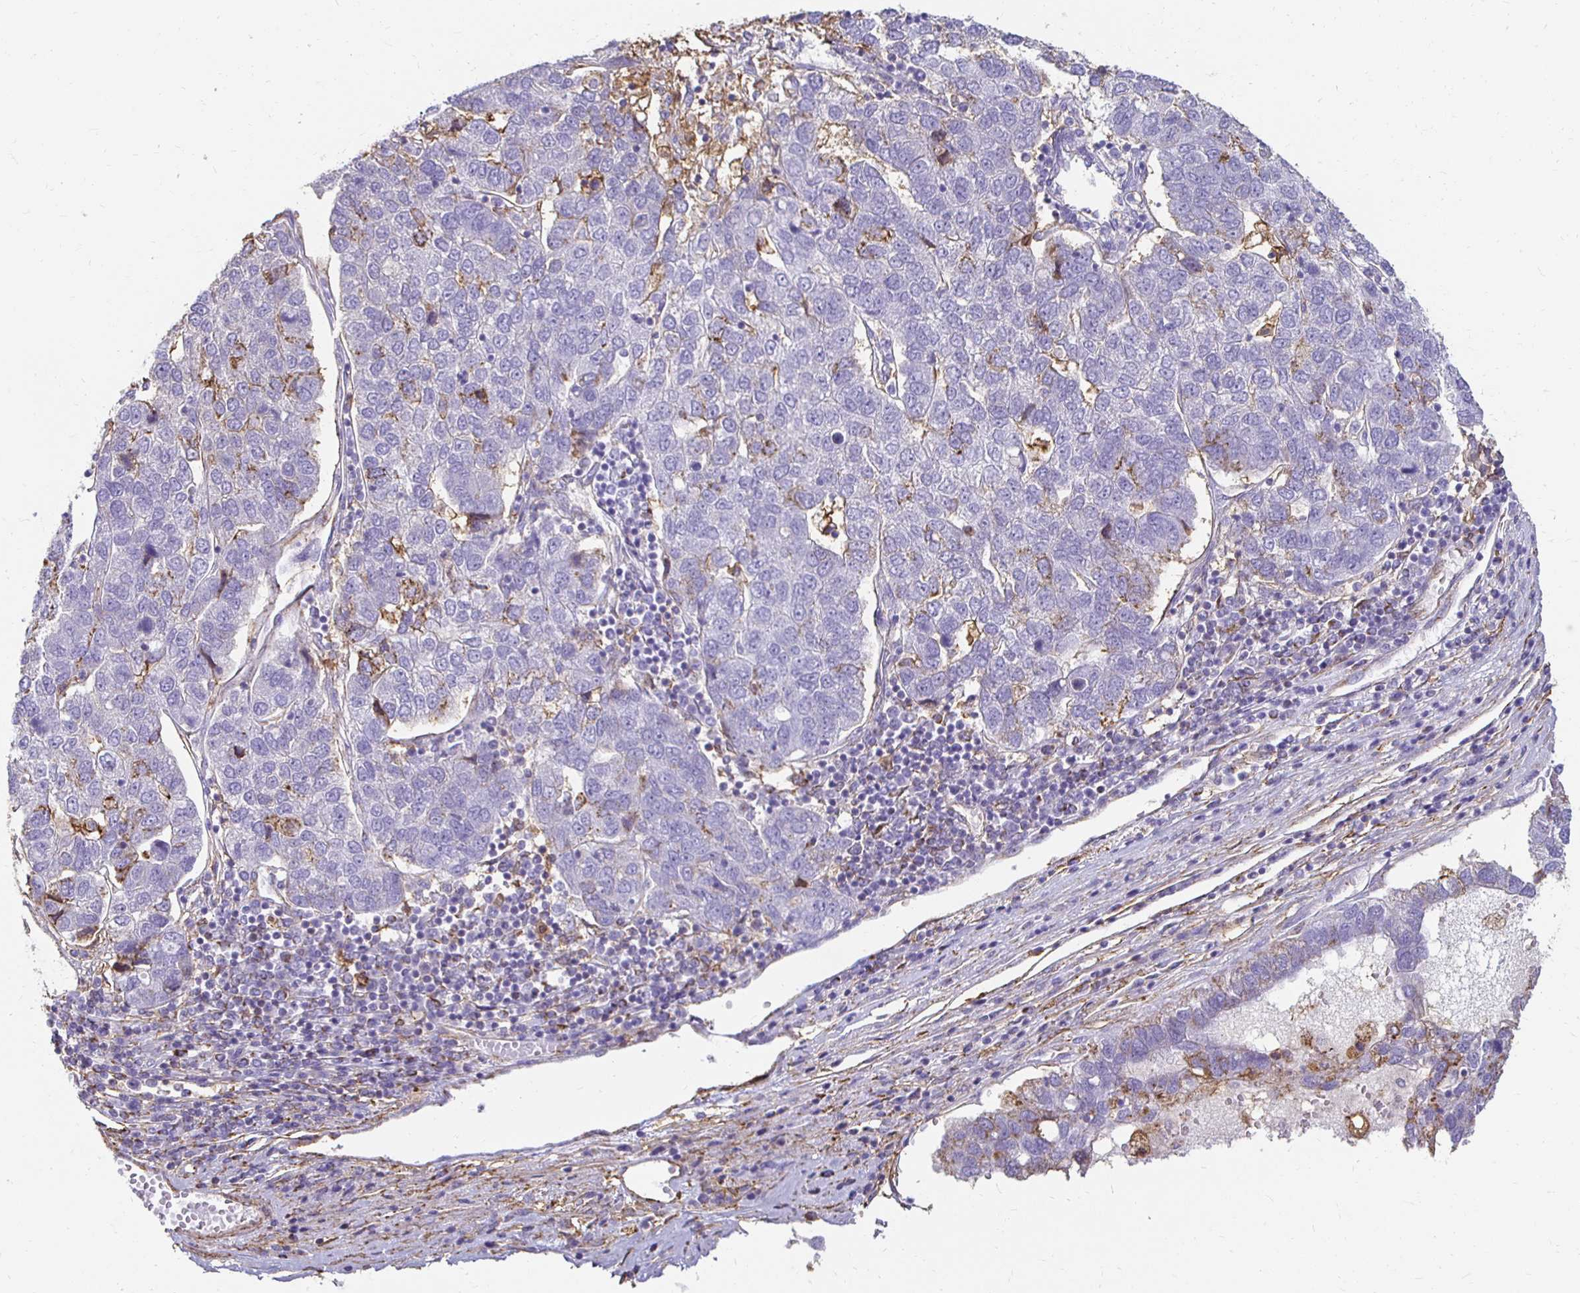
{"staining": {"intensity": "negative", "quantity": "none", "location": "none"}, "tissue": "pancreatic cancer", "cell_type": "Tumor cells", "image_type": "cancer", "snomed": [{"axis": "morphology", "description": "Adenocarcinoma, NOS"}, {"axis": "topography", "description": "Pancreas"}], "caption": "Protein analysis of adenocarcinoma (pancreatic) demonstrates no significant staining in tumor cells.", "gene": "TAS1R3", "patient": {"sex": "female", "age": 61}}